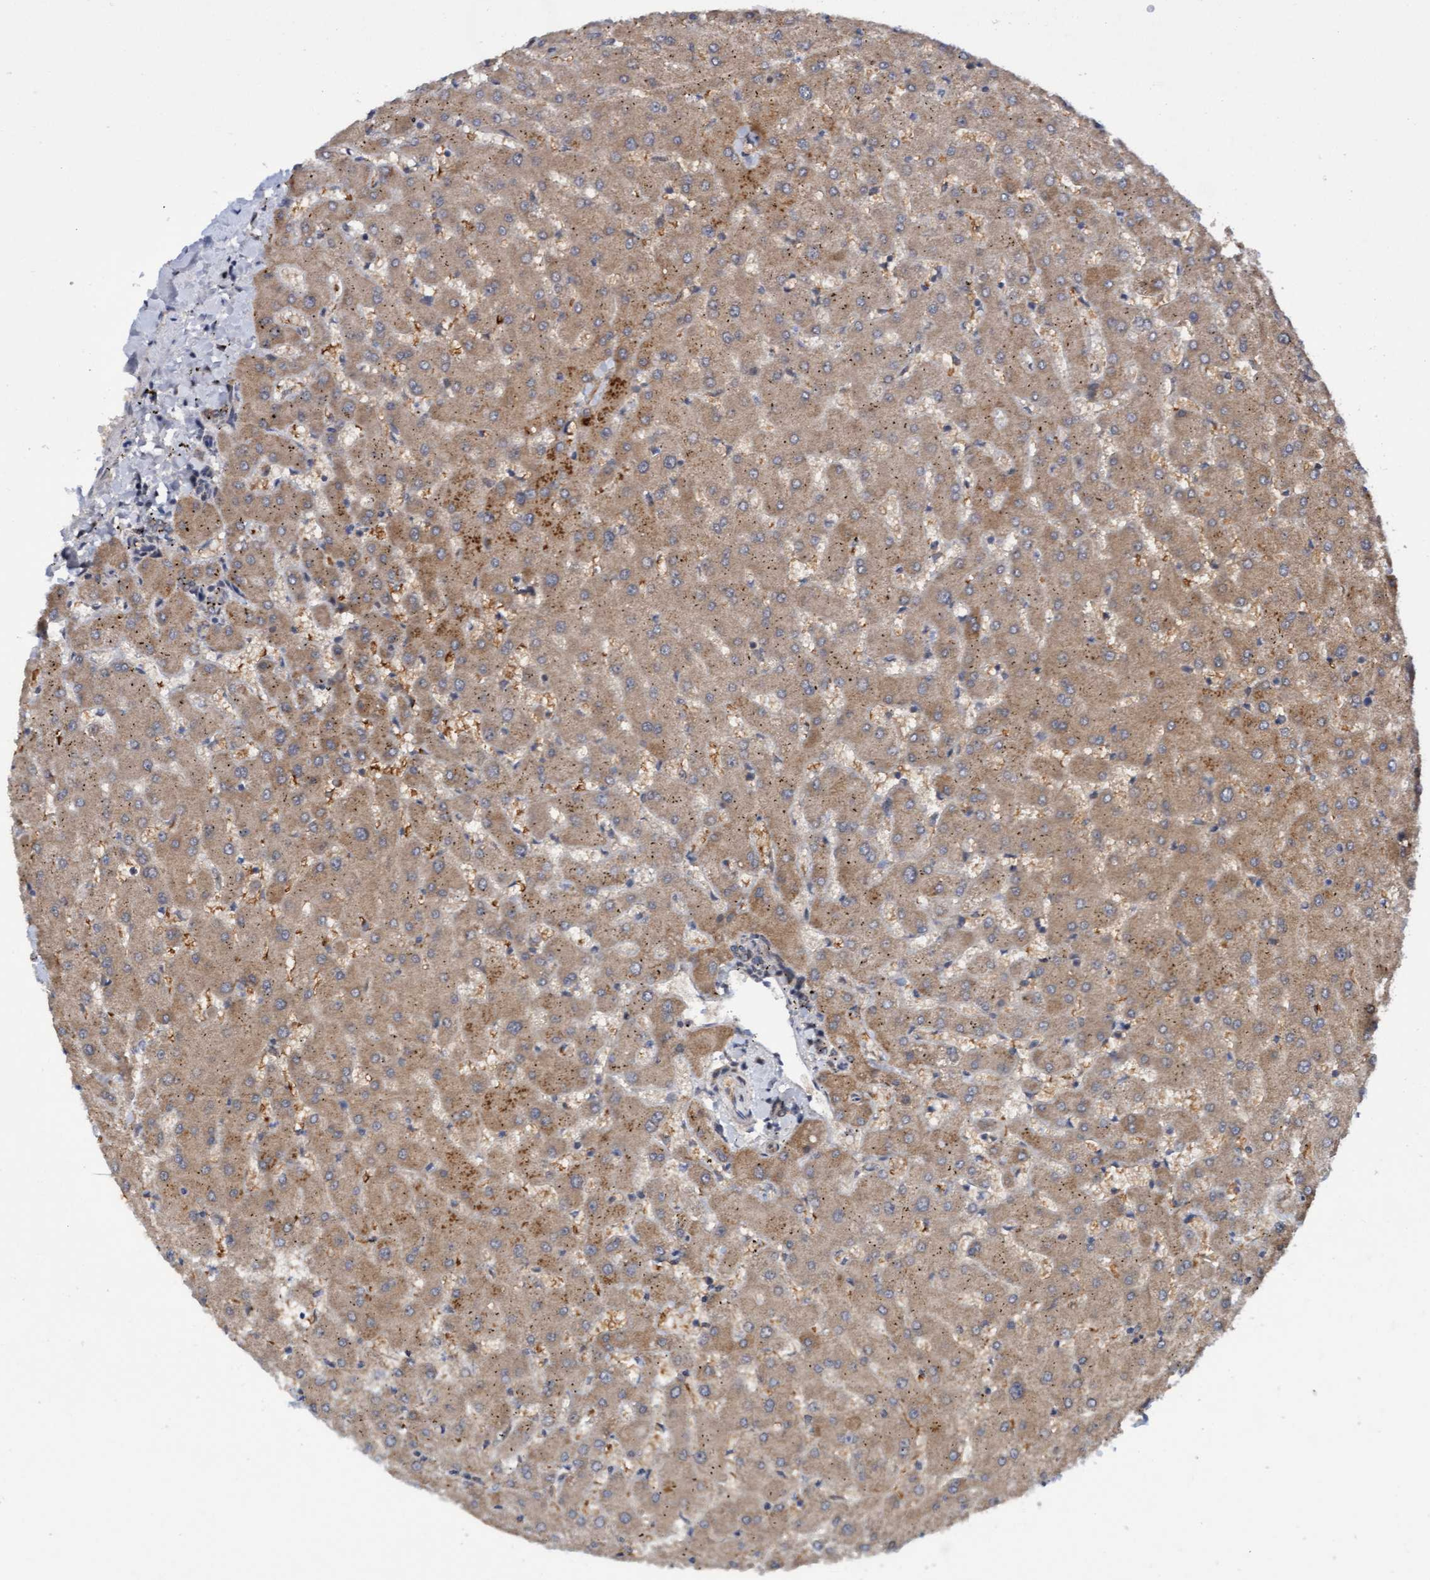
{"staining": {"intensity": "moderate", "quantity": ">75%", "location": "cytoplasmic/membranous"}, "tissue": "liver", "cell_type": "Cholangiocytes", "image_type": "normal", "snomed": [{"axis": "morphology", "description": "Normal tissue, NOS"}, {"axis": "topography", "description": "Liver"}], "caption": "Human liver stained for a protein (brown) shows moderate cytoplasmic/membranous positive expression in about >75% of cholangiocytes.", "gene": "TANC2", "patient": {"sex": "female", "age": 63}}